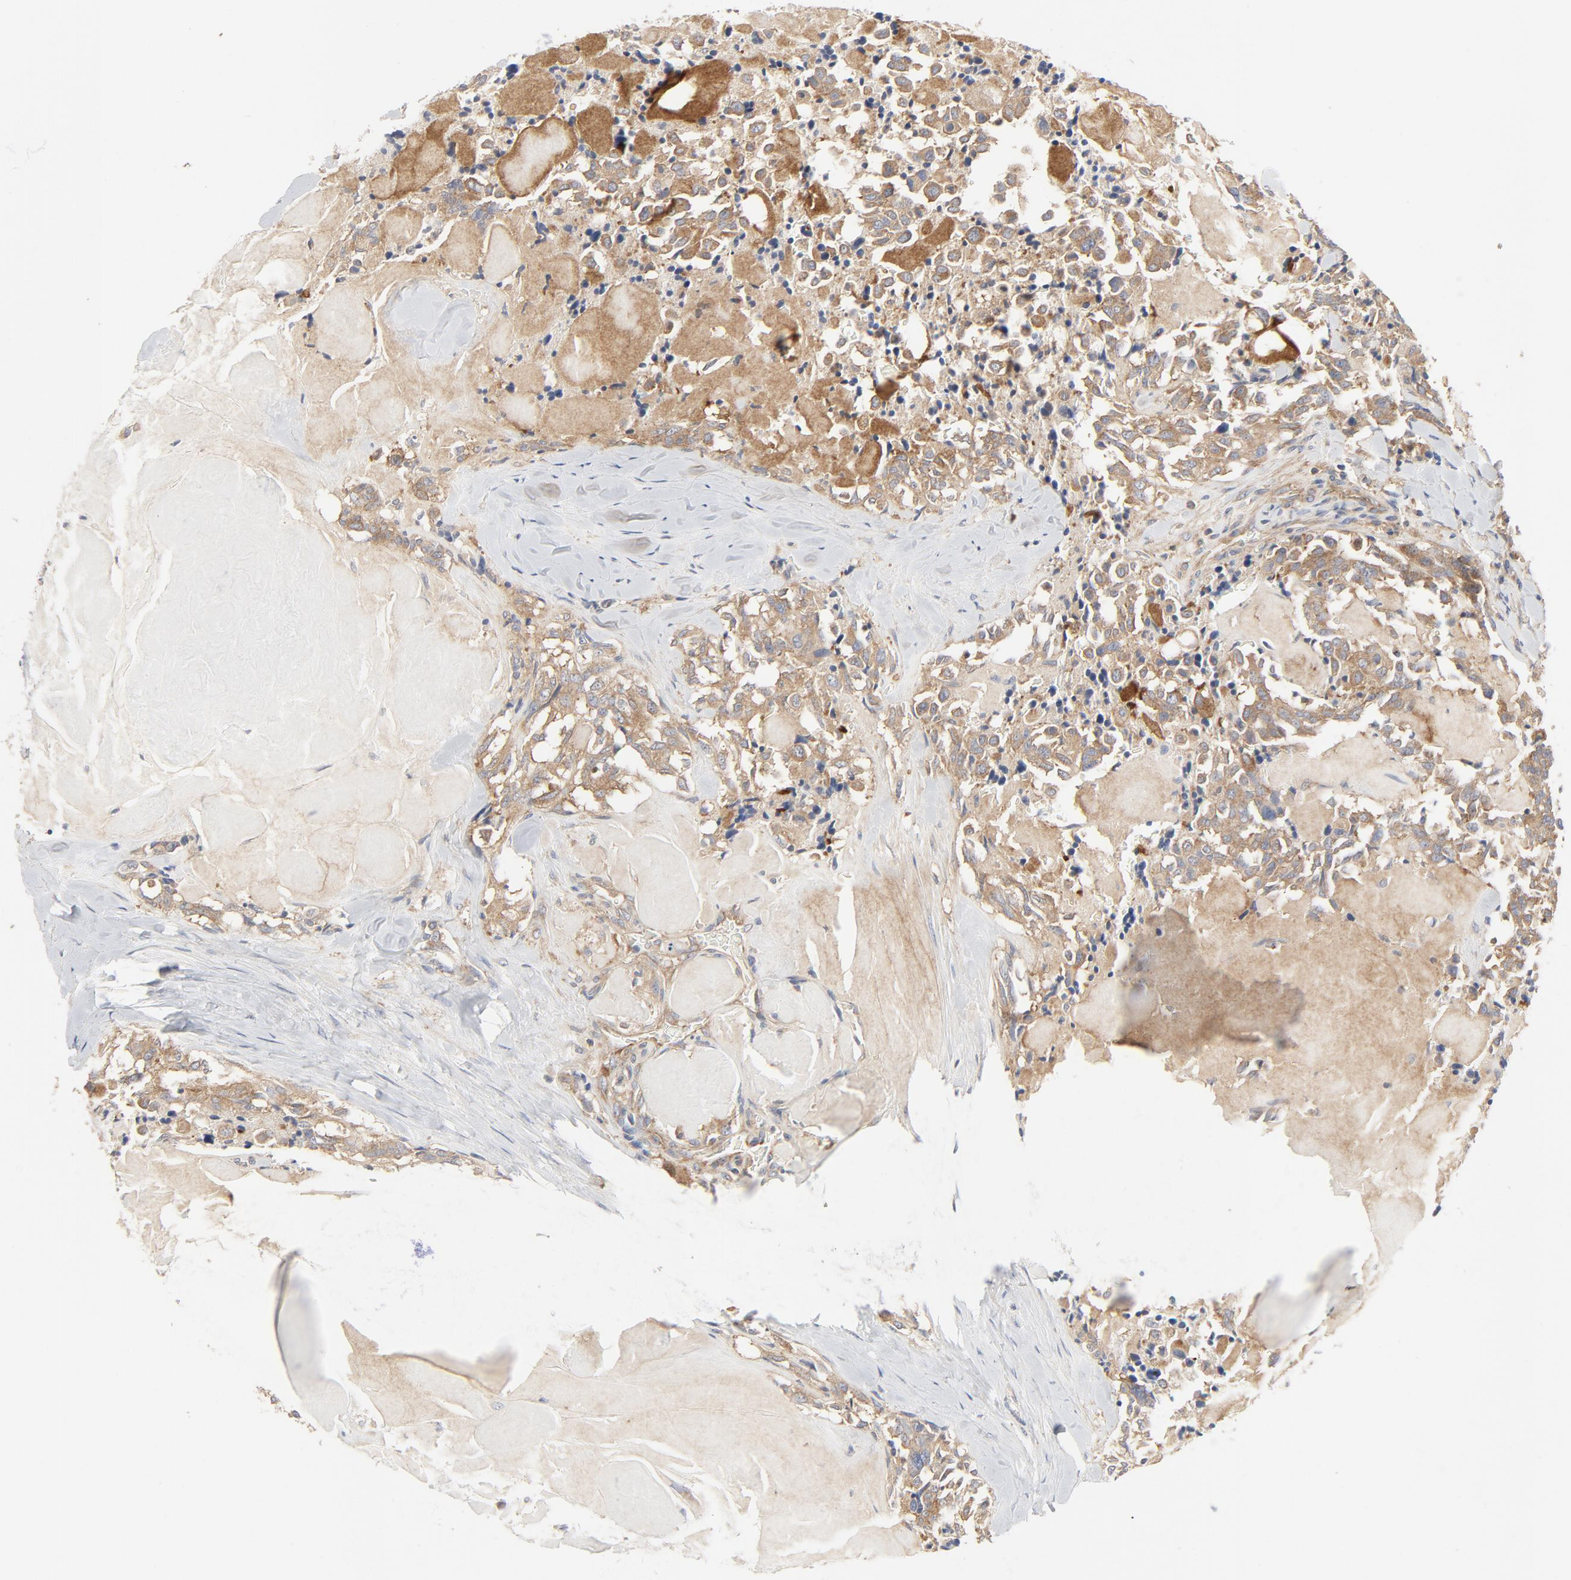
{"staining": {"intensity": "moderate", "quantity": ">75%", "location": "cytoplasmic/membranous"}, "tissue": "thyroid cancer", "cell_type": "Tumor cells", "image_type": "cancer", "snomed": [{"axis": "morphology", "description": "Carcinoma, NOS"}, {"axis": "morphology", "description": "Carcinoid, malignant, NOS"}, {"axis": "topography", "description": "Thyroid gland"}], "caption": "Protein staining of carcinoid (malignant) (thyroid) tissue reveals moderate cytoplasmic/membranous positivity in approximately >75% of tumor cells.", "gene": "RABEP1", "patient": {"sex": "male", "age": 33}}